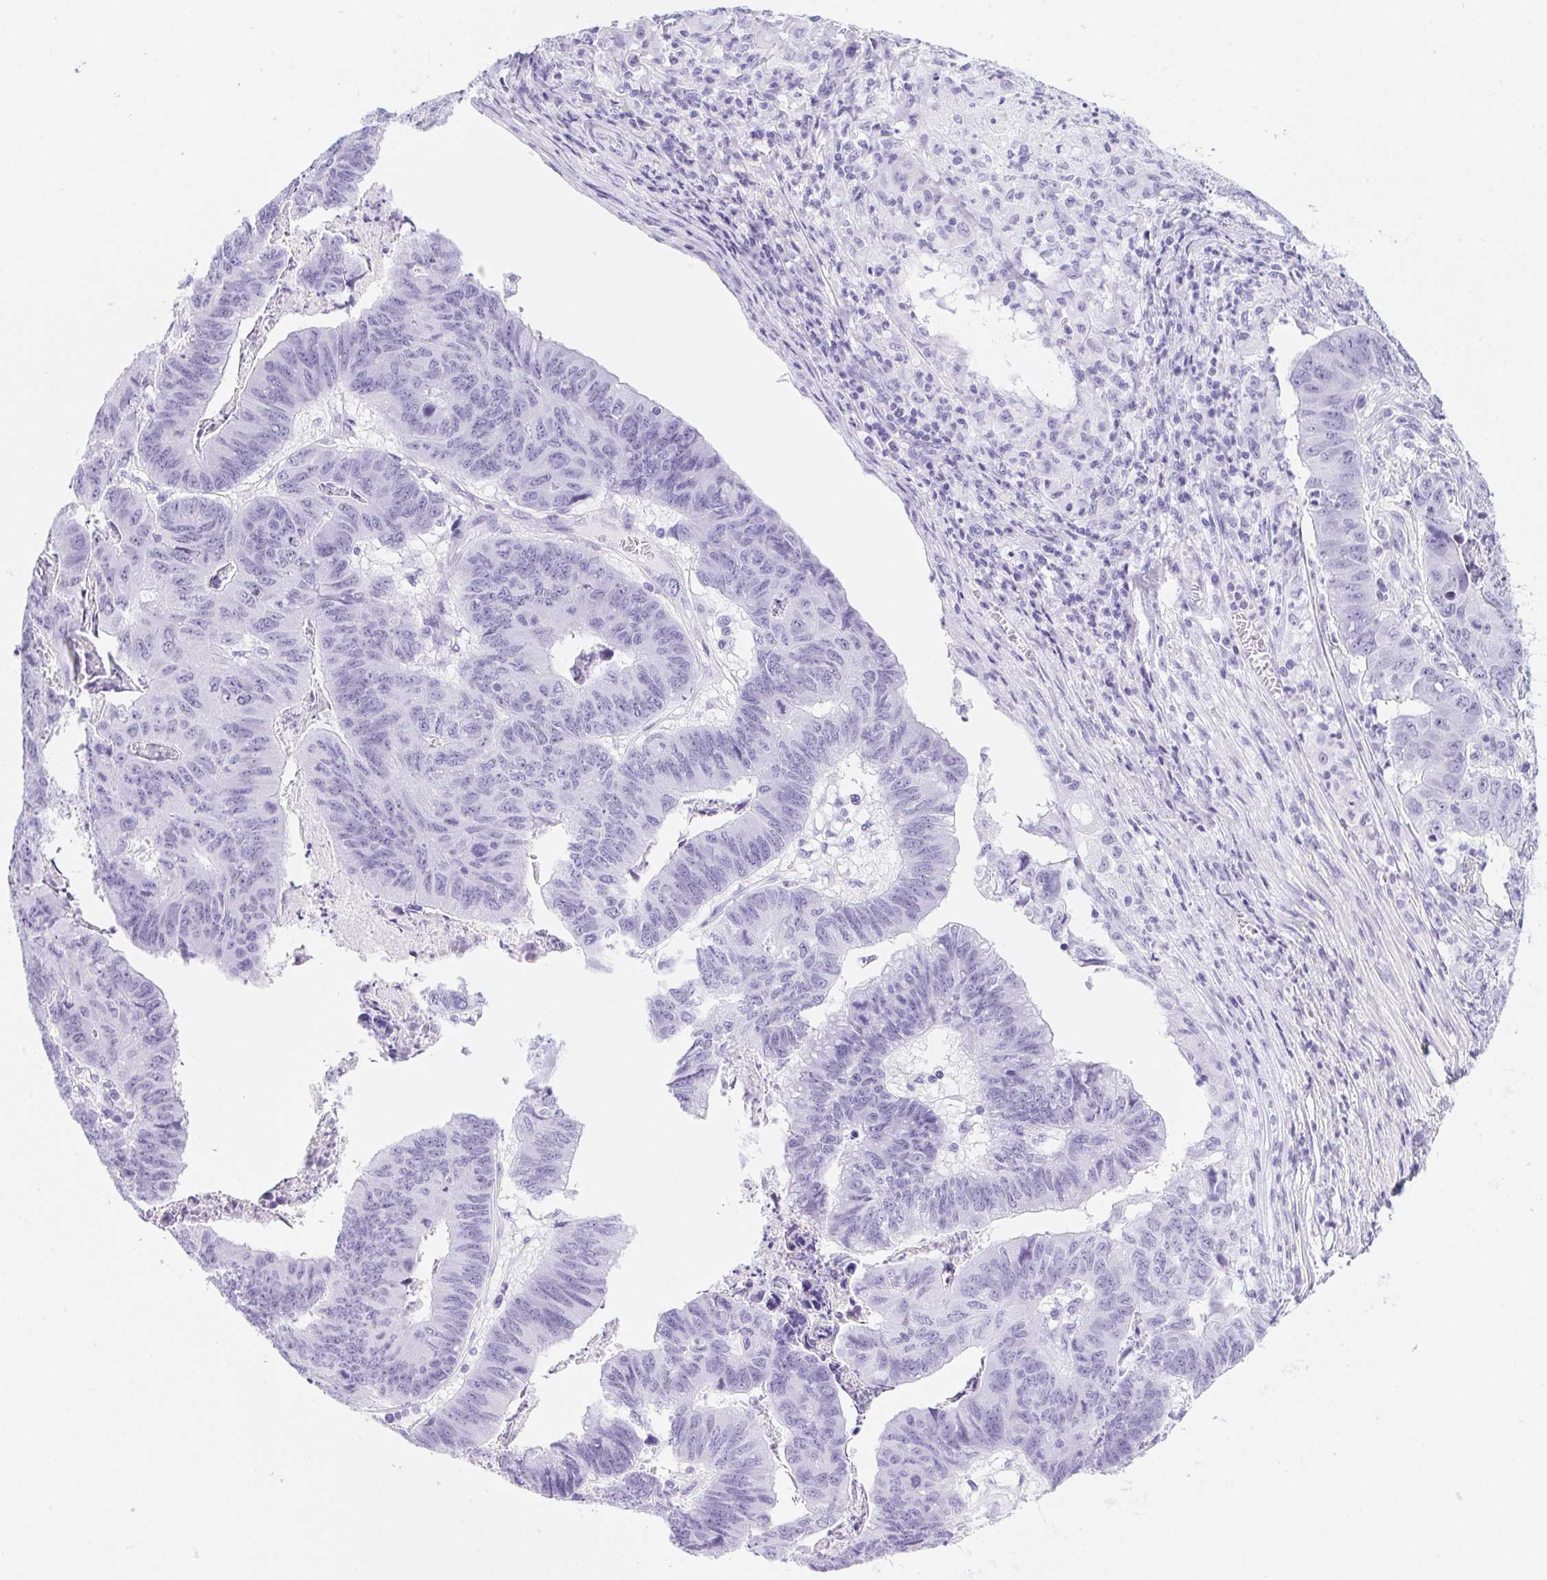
{"staining": {"intensity": "negative", "quantity": "none", "location": "none"}, "tissue": "stomach cancer", "cell_type": "Tumor cells", "image_type": "cancer", "snomed": [{"axis": "morphology", "description": "Adenocarcinoma, NOS"}, {"axis": "topography", "description": "Stomach, lower"}], "caption": "This is an immunohistochemistry histopathology image of human stomach cancer. There is no expression in tumor cells.", "gene": "HELLS", "patient": {"sex": "male", "age": 77}}